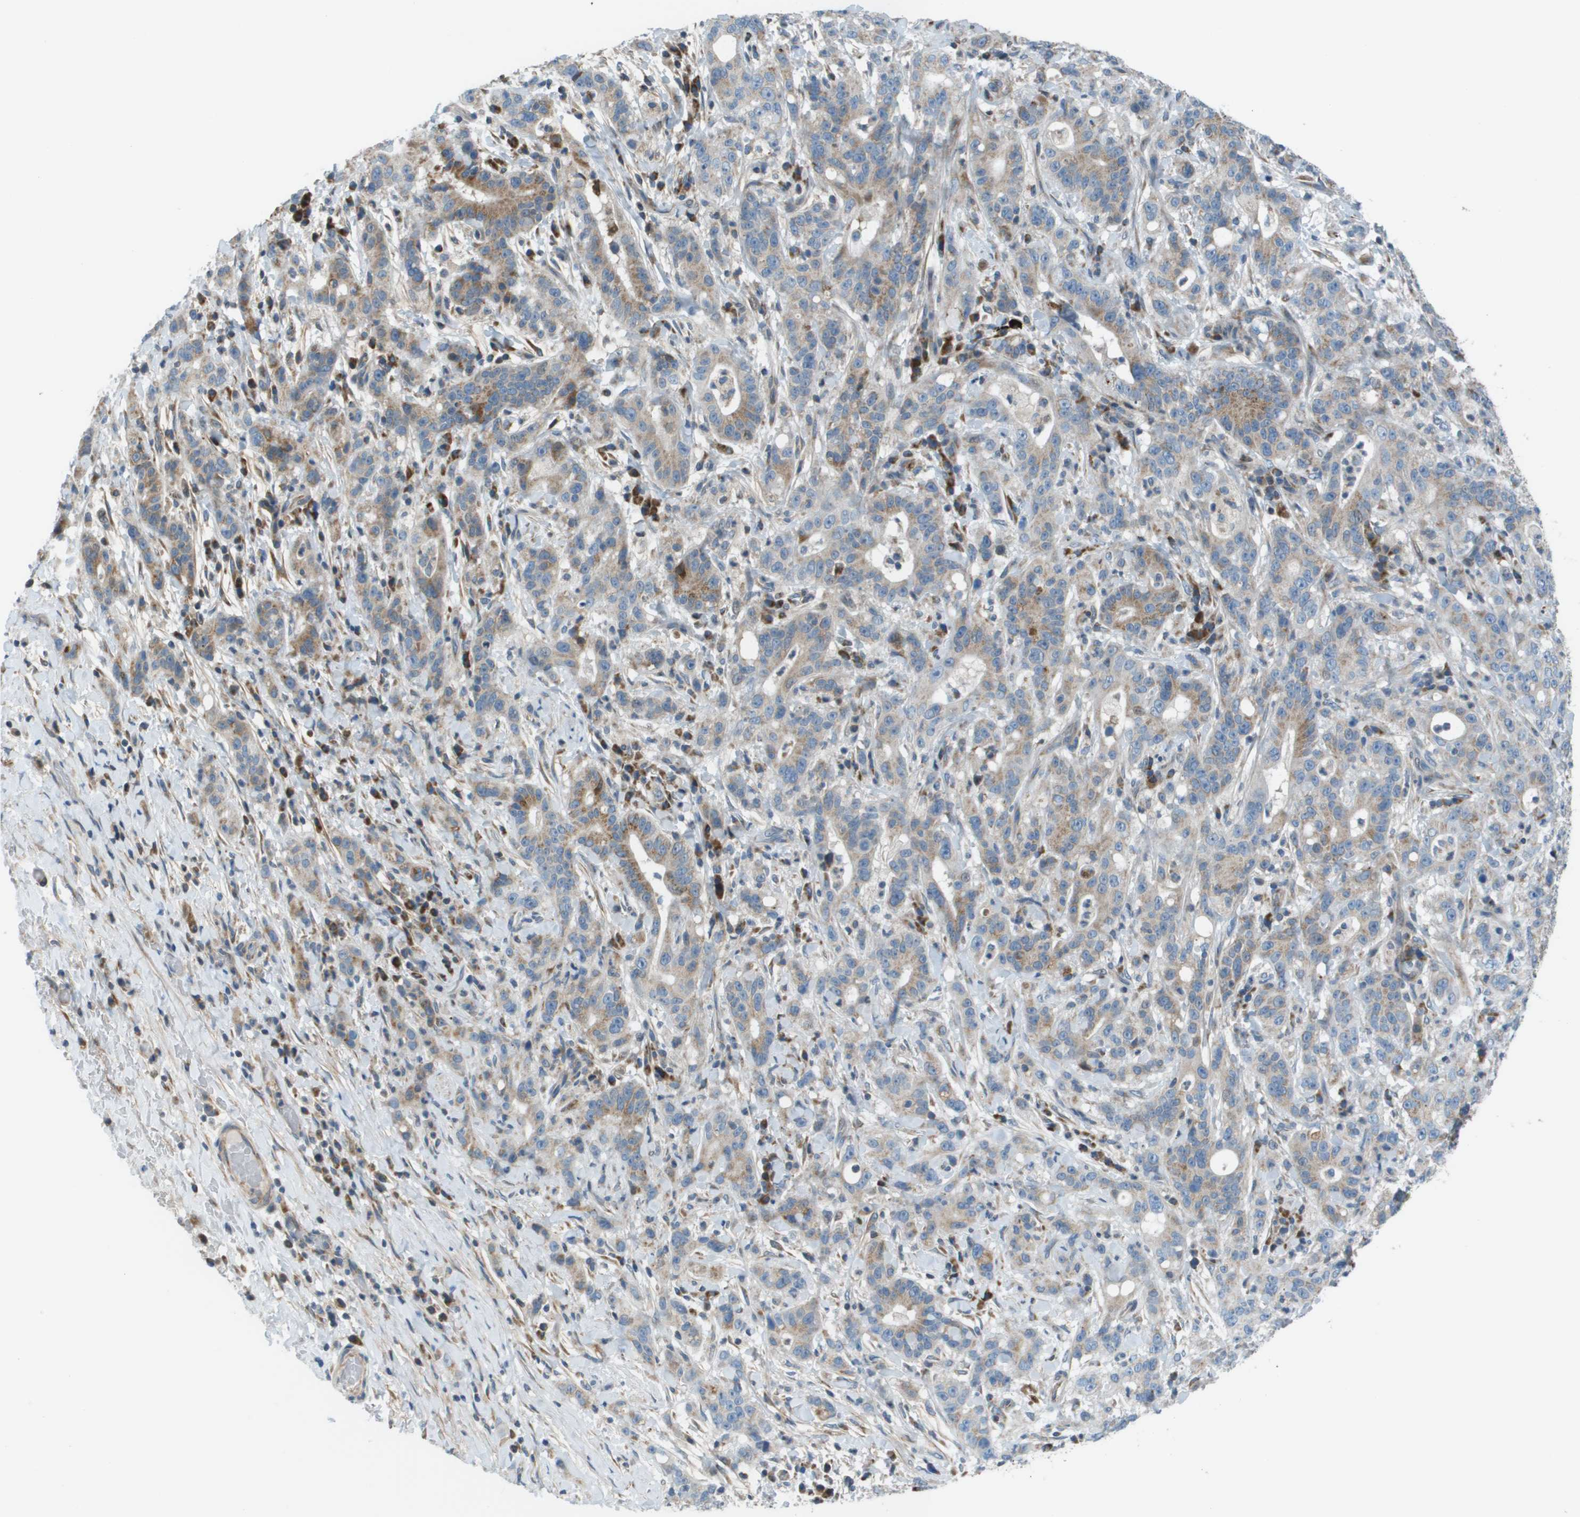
{"staining": {"intensity": "moderate", "quantity": "25%-75%", "location": "cytoplasmic/membranous"}, "tissue": "liver cancer", "cell_type": "Tumor cells", "image_type": "cancer", "snomed": [{"axis": "morphology", "description": "Cholangiocarcinoma"}, {"axis": "topography", "description": "Liver"}], "caption": "A micrograph of cholangiocarcinoma (liver) stained for a protein reveals moderate cytoplasmic/membranous brown staining in tumor cells.", "gene": "GALNT6", "patient": {"sex": "female", "age": 38}}